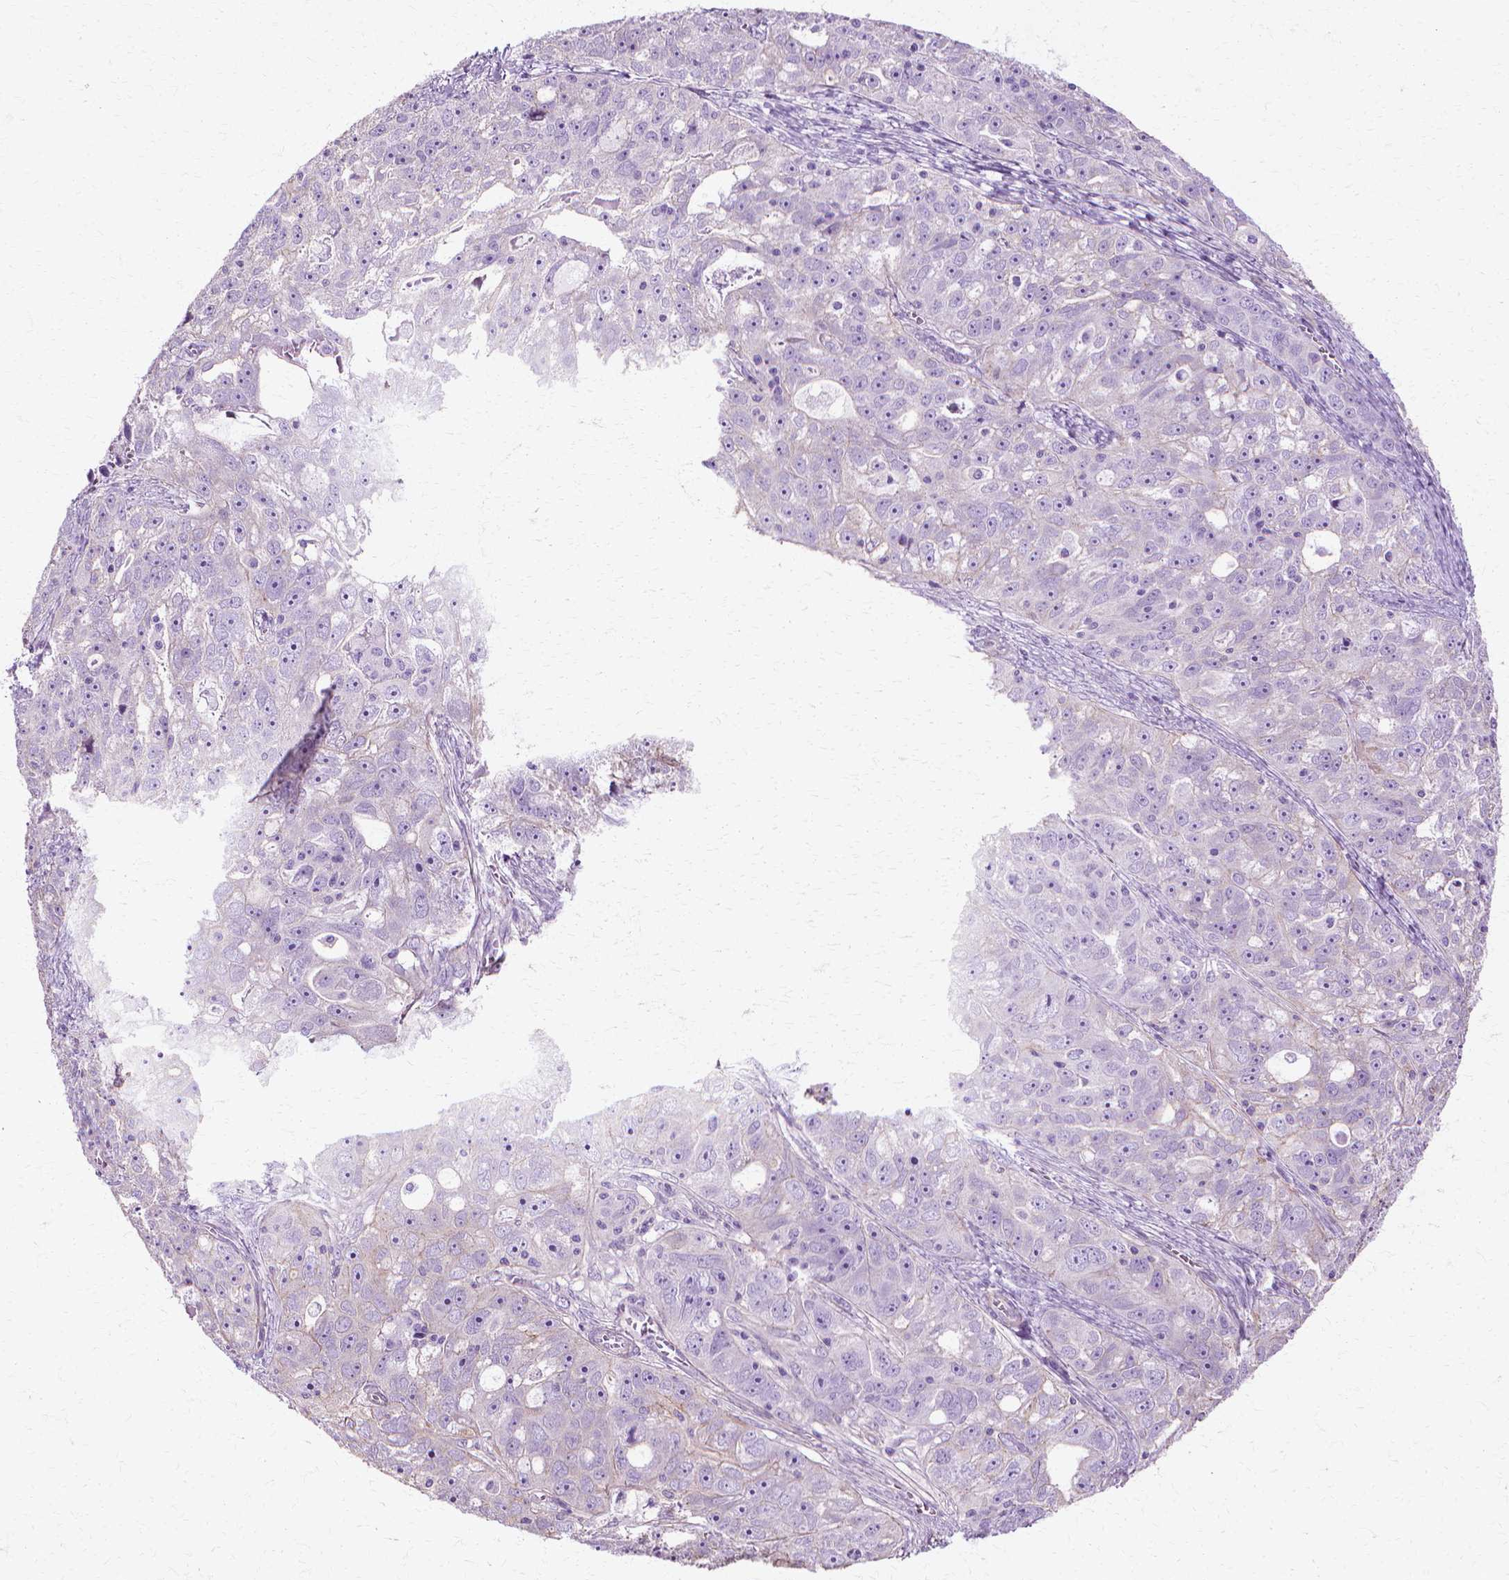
{"staining": {"intensity": "negative", "quantity": "none", "location": "none"}, "tissue": "ovarian cancer", "cell_type": "Tumor cells", "image_type": "cancer", "snomed": [{"axis": "morphology", "description": "Cystadenocarcinoma, serous, NOS"}, {"axis": "topography", "description": "Ovary"}], "caption": "IHC photomicrograph of neoplastic tissue: human serous cystadenocarcinoma (ovarian) stained with DAB (3,3'-diaminobenzidine) demonstrates no significant protein expression in tumor cells.", "gene": "CFAP157", "patient": {"sex": "female", "age": 51}}